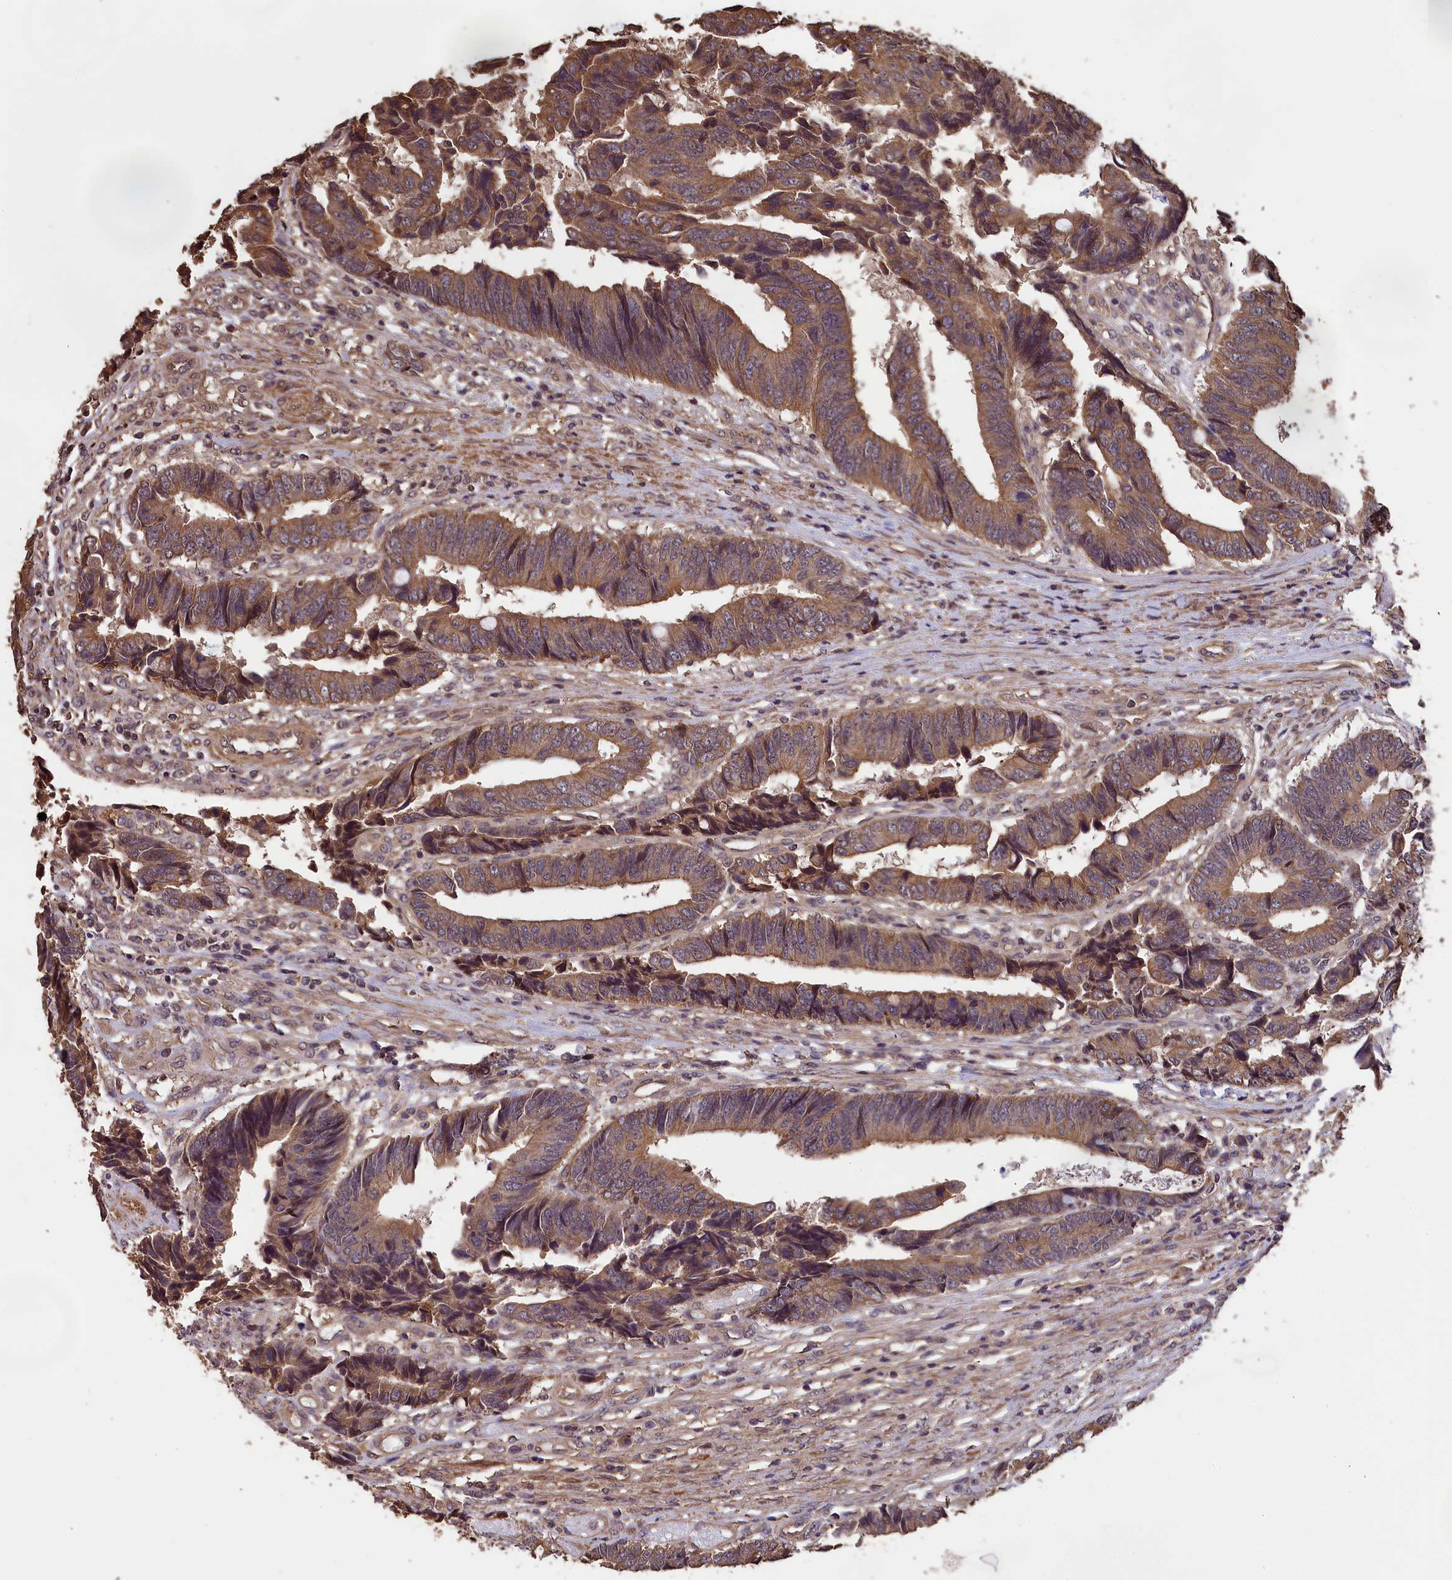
{"staining": {"intensity": "moderate", "quantity": ">75%", "location": "cytoplasmic/membranous"}, "tissue": "colorectal cancer", "cell_type": "Tumor cells", "image_type": "cancer", "snomed": [{"axis": "morphology", "description": "Adenocarcinoma, NOS"}, {"axis": "topography", "description": "Rectum"}], "caption": "About >75% of tumor cells in human adenocarcinoma (colorectal) exhibit moderate cytoplasmic/membranous protein positivity as visualized by brown immunohistochemical staining.", "gene": "CHD9", "patient": {"sex": "male", "age": 84}}